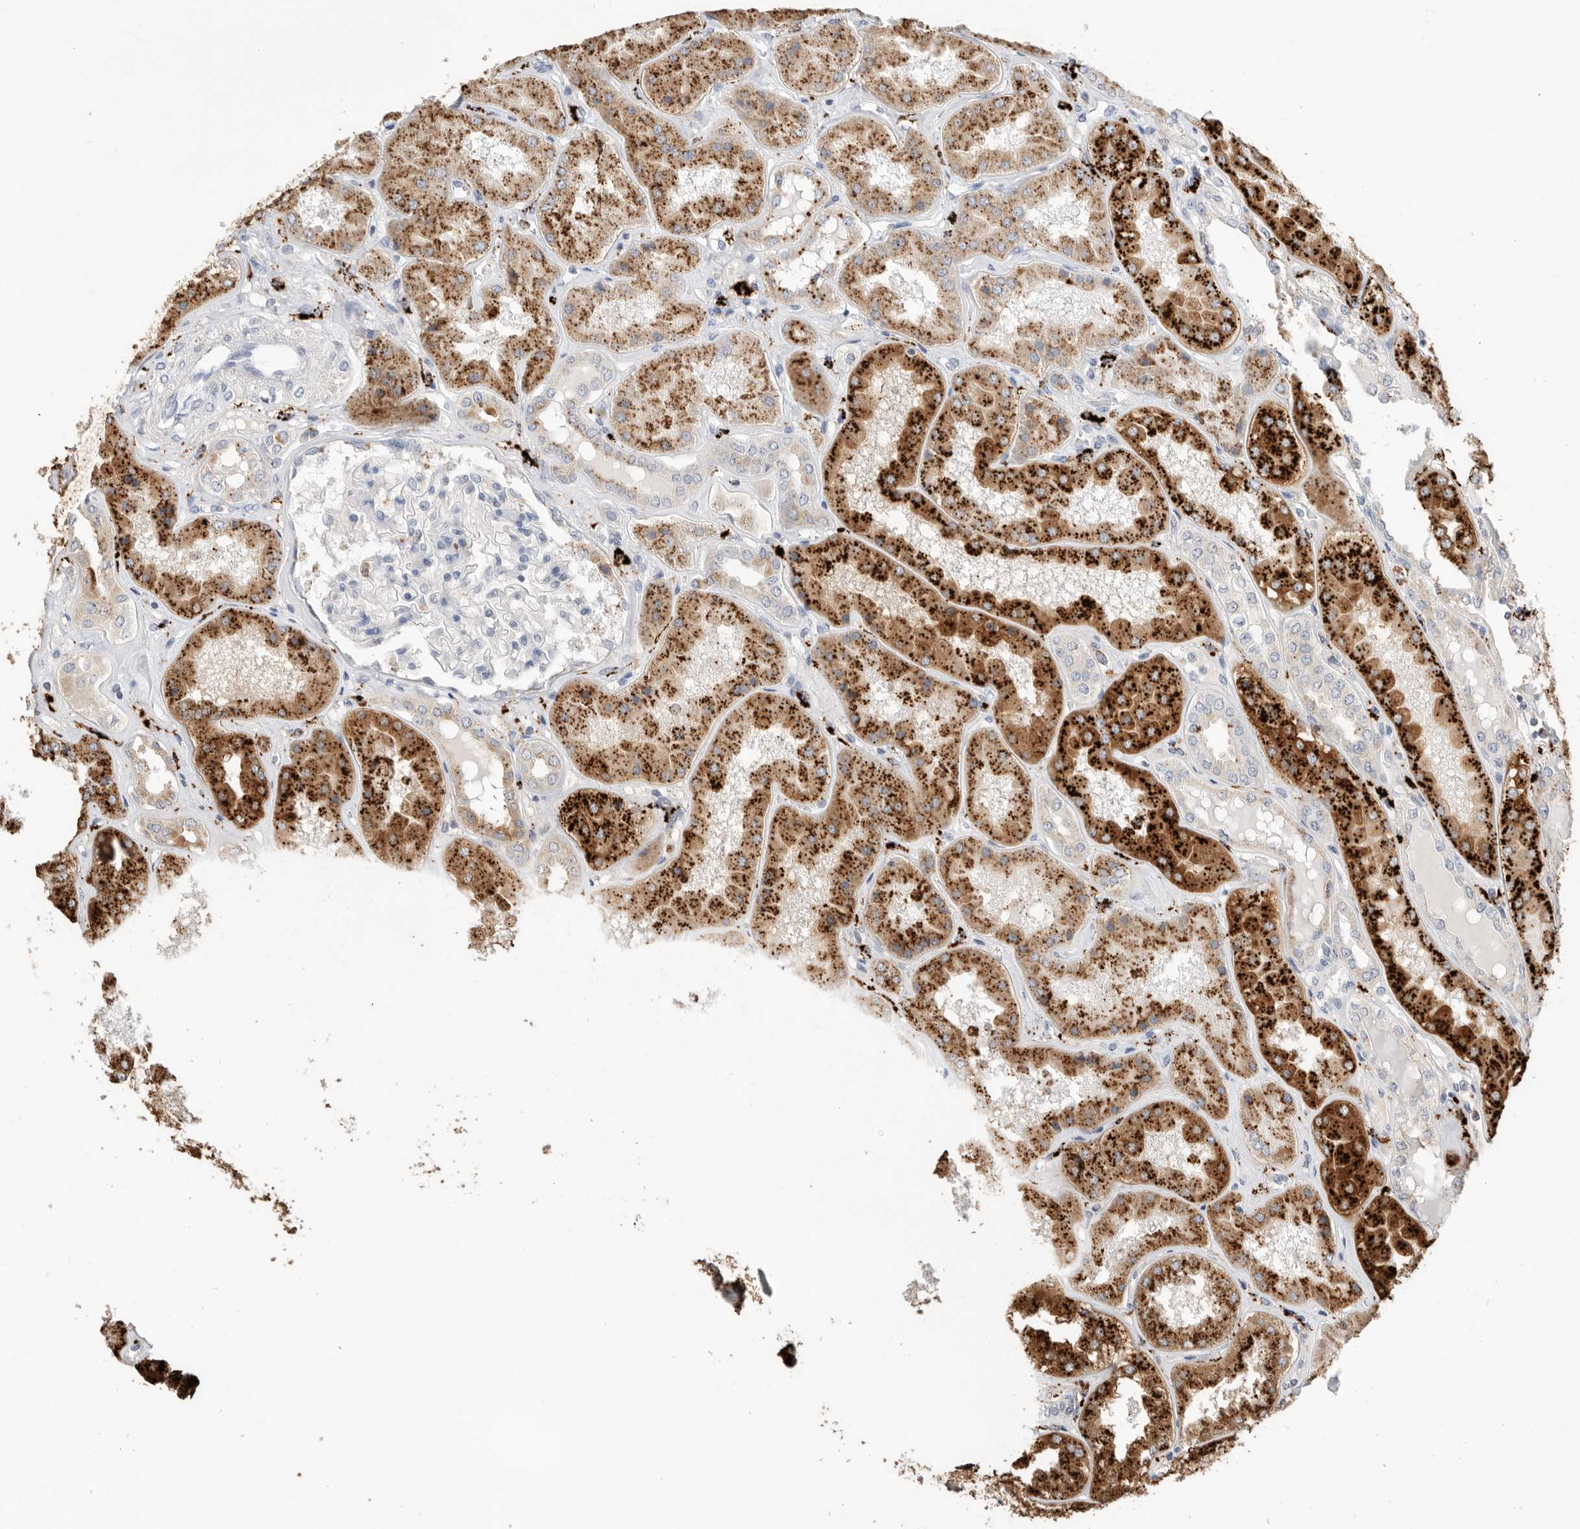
{"staining": {"intensity": "negative", "quantity": "none", "location": "none"}, "tissue": "kidney", "cell_type": "Cells in glomeruli", "image_type": "normal", "snomed": [{"axis": "morphology", "description": "Normal tissue, NOS"}, {"axis": "topography", "description": "Kidney"}], "caption": "Immunohistochemistry (IHC) photomicrograph of unremarkable human kidney stained for a protein (brown), which displays no expression in cells in glomeruli. (DAB IHC, high magnification).", "gene": "GGH", "patient": {"sex": "female", "age": 56}}